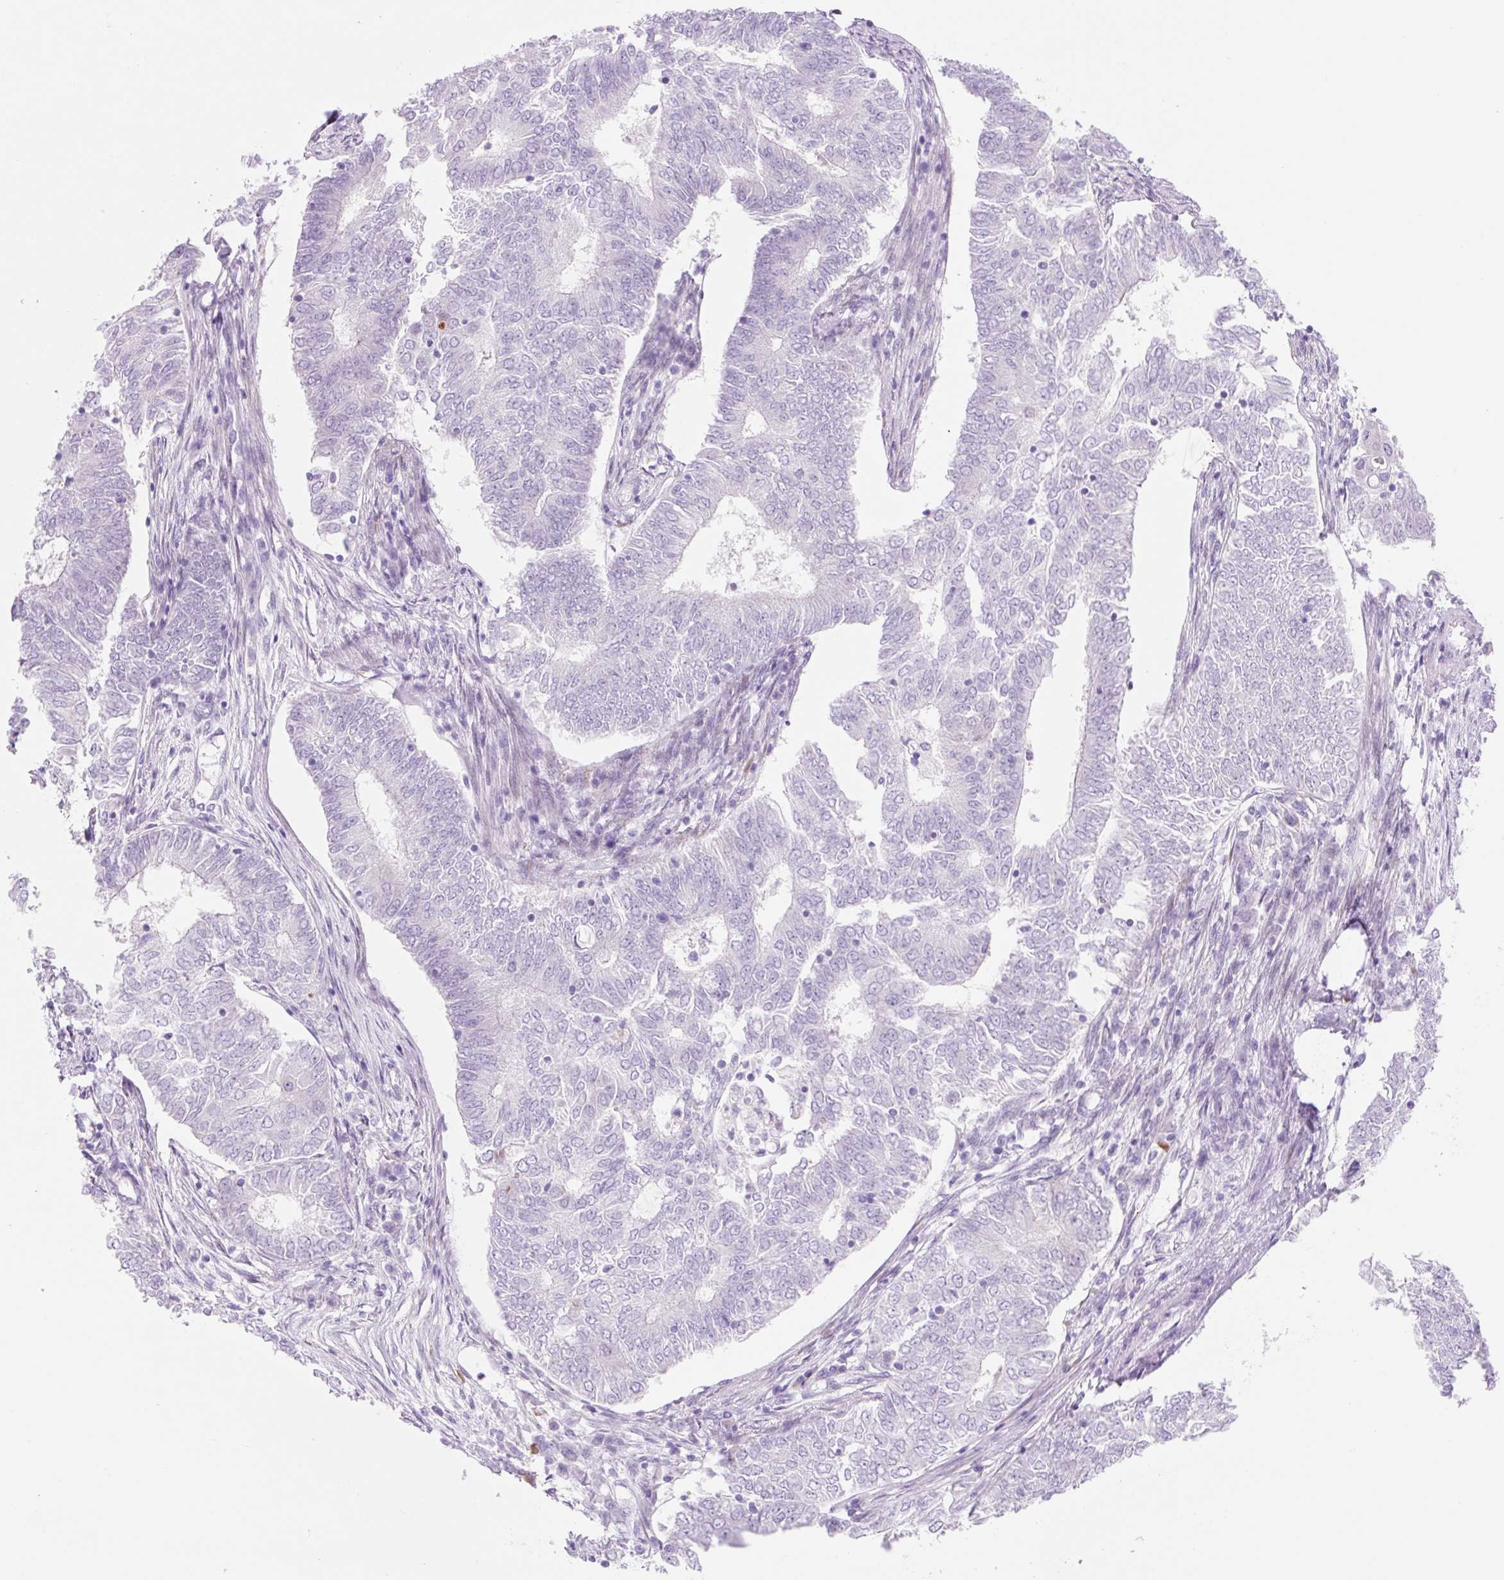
{"staining": {"intensity": "negative", "quantity": "none", "location": "none"}, "tissue": "endometrial cancer", "cell_type": "Tumor cells", "image_type": "cancer", "snomed": [{"axis": "morphology", "description": "Adenocarcinoma, NOS"}, {"axis": "topography", "description": "Endometrium"}], "caption": "This is a photomicrograph of IHC staining of endometrial cancer, which shows no expression in tumor cells. Brightfield microscopy of immunohistochemistry (IHC) stained with DAB (3,3'-diaminobenzidine) (brown) and hematoxylin (blue), captured at high magnification.", "gene": "ZNF121", "patient": {"sex": "female", "age": 62}}